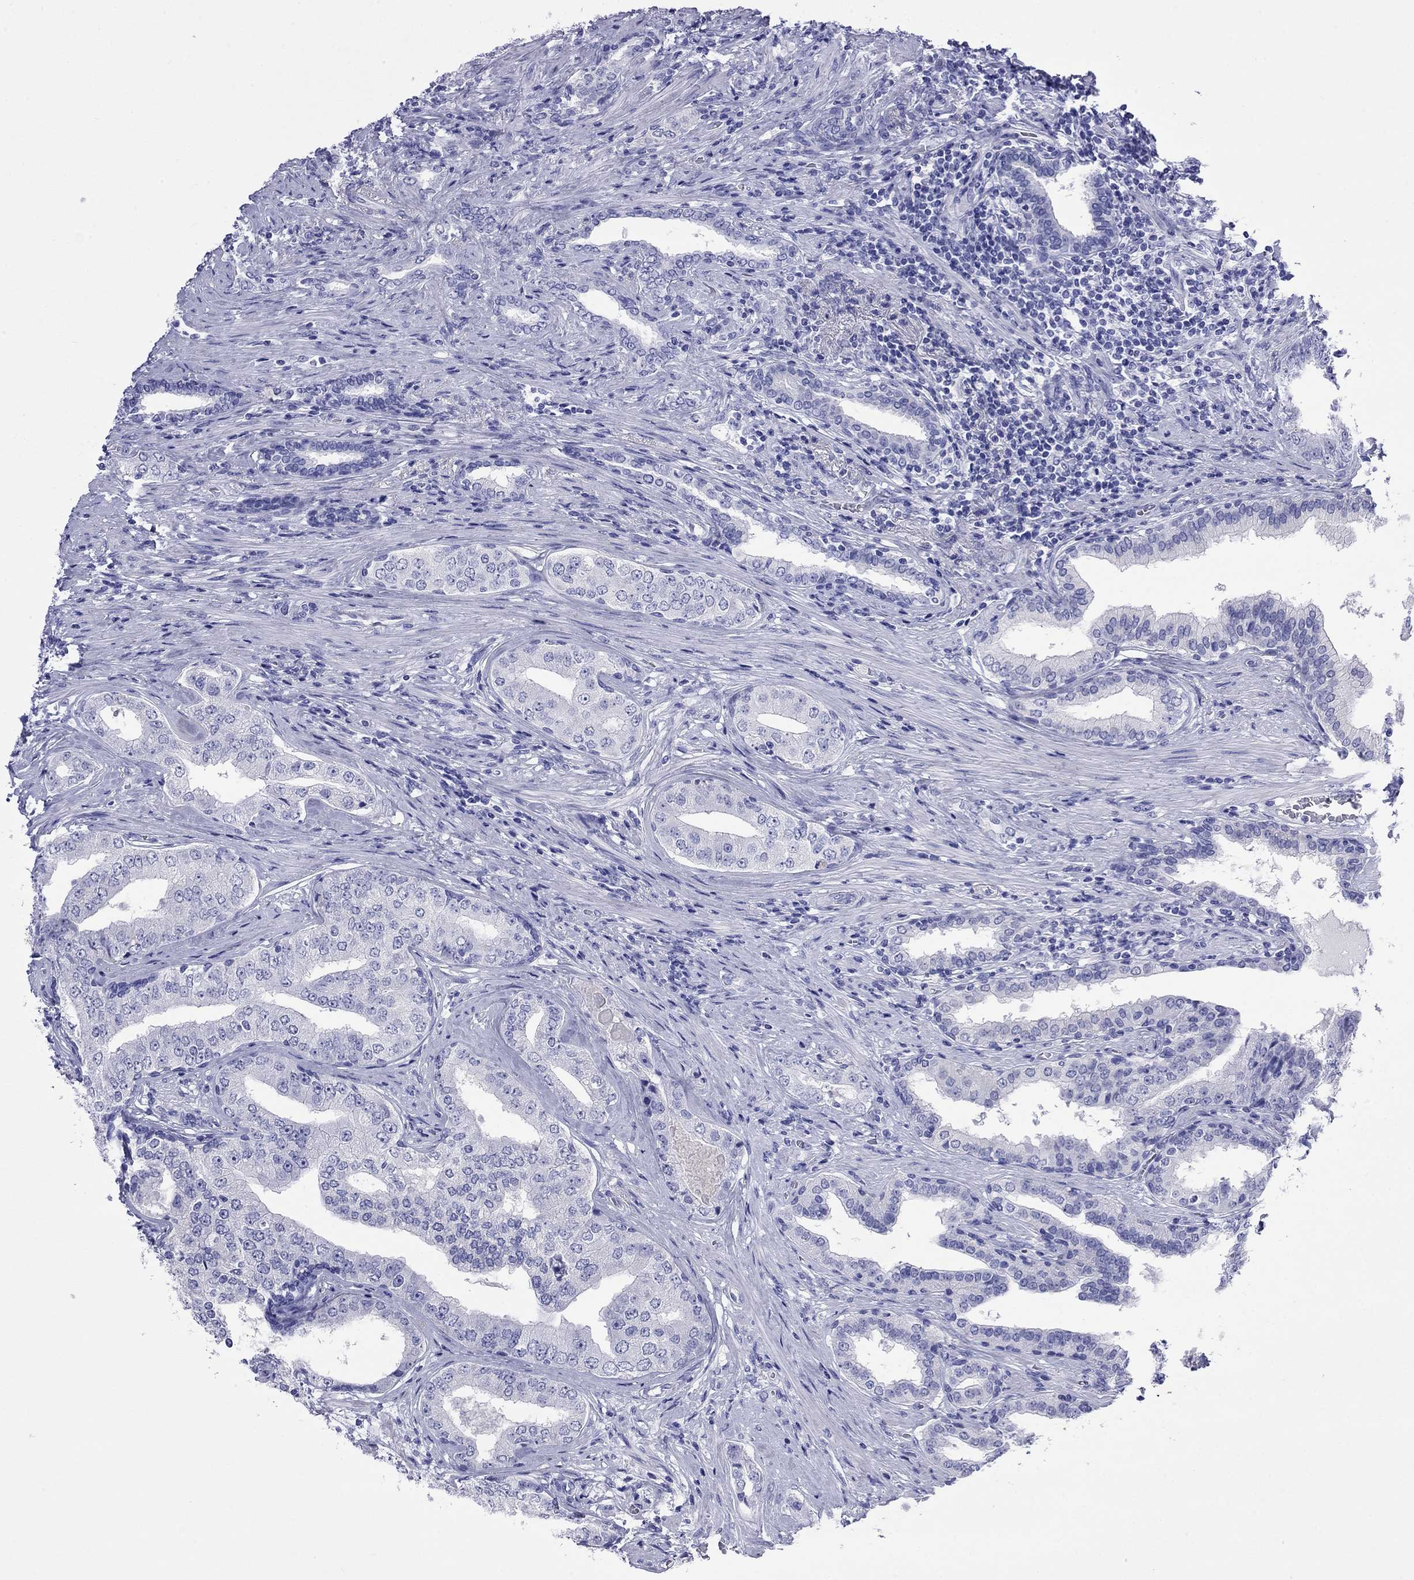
{"staining": {"intensity": "negative", "quantity": "none", "location": "none"}, "tissue": "prostate cancer", "cell_type": "Tumor cells", "image_type": "cancer", "snomed": [{"axis": "morphology", "description": "Adenocarcinoma, Low grade"}, {"axis": "topography", "description": "Prostate and seminal vesicle, NOS"}], "caption": "Immunohistochemistry (IHC) micrograph of neoplastic tissue: prostate low-grade adenocarcinoma stained with DAB demonstrates no significant protein positivity in tumor cells.", "gene": "FIGLA", "patient": {"sex": "male", "age": 61}}